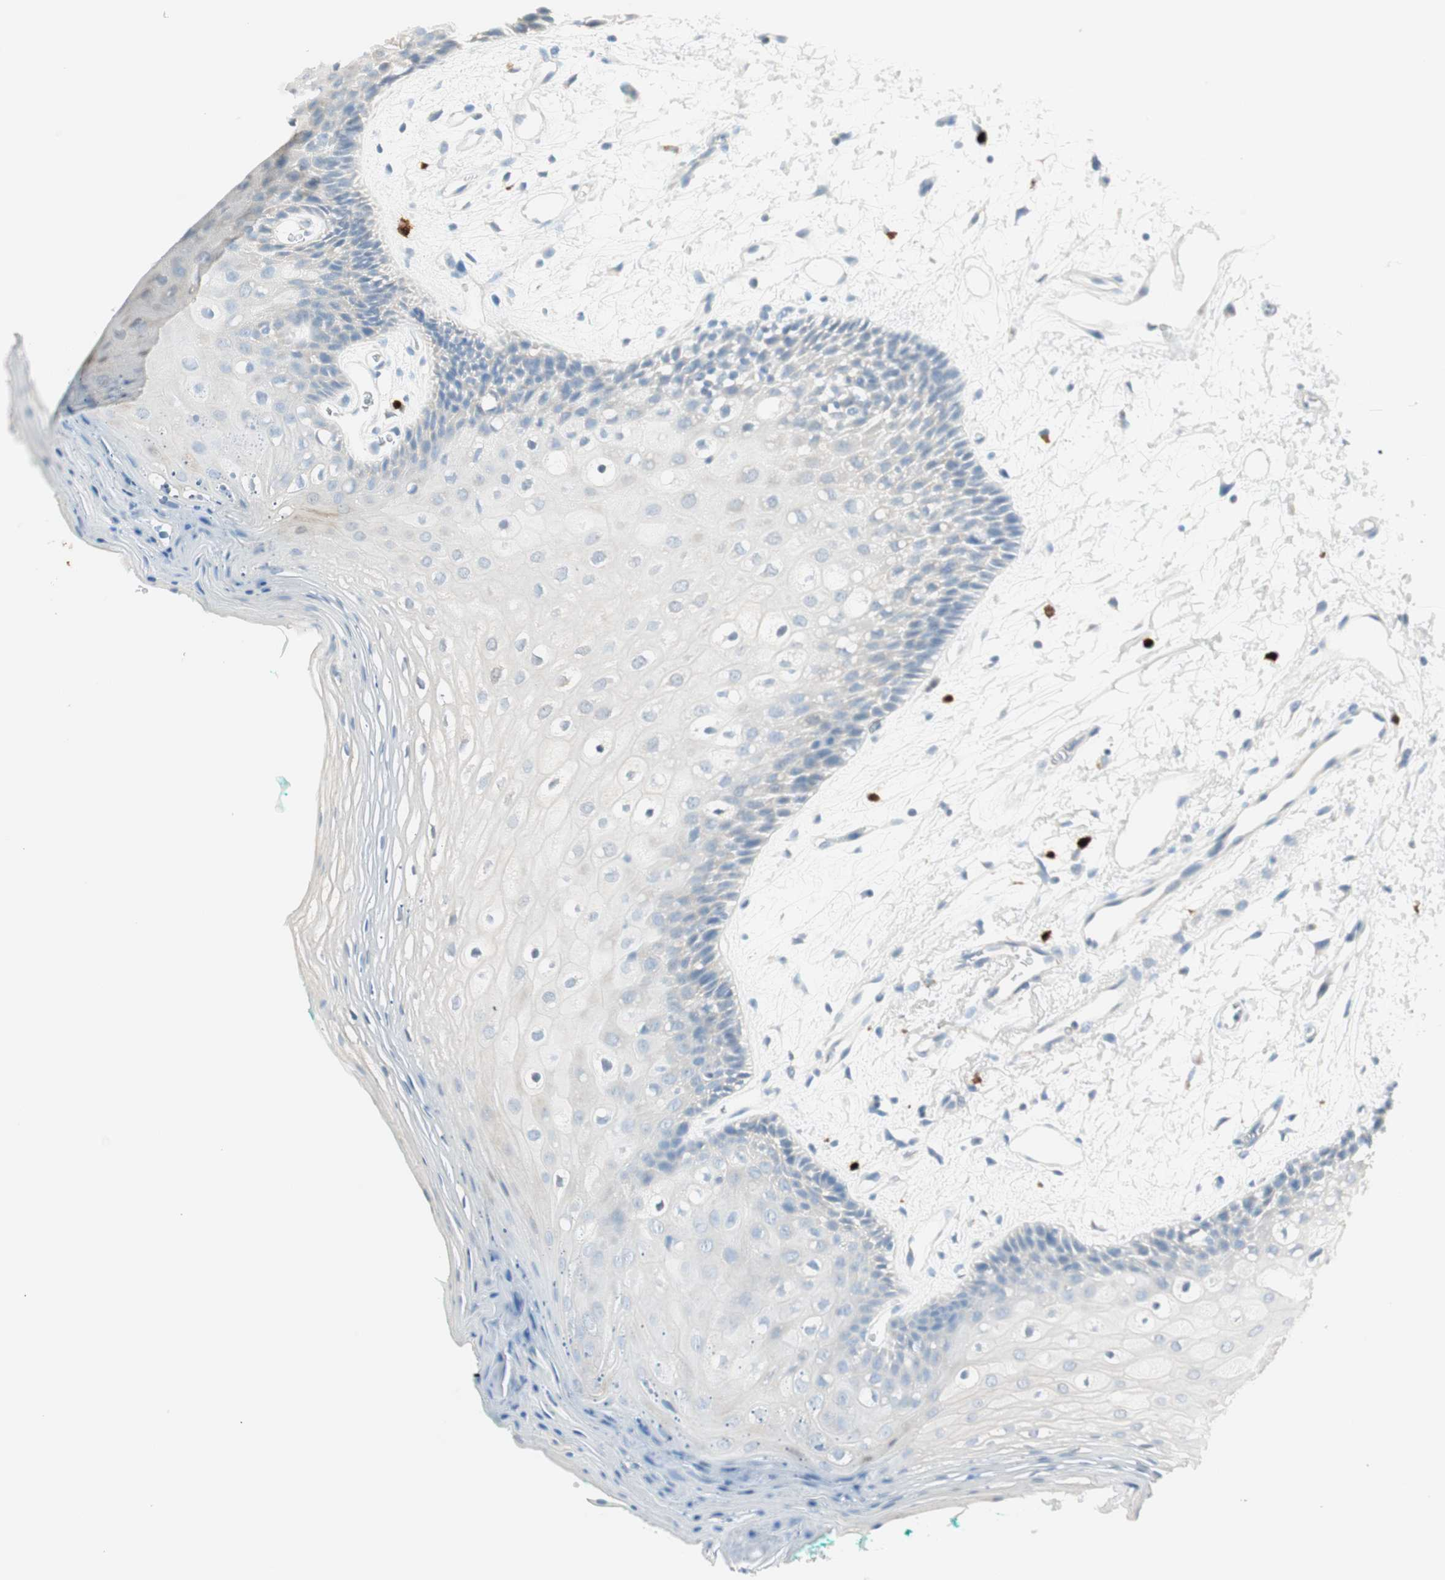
{"staining": {"intensity": "negative", "quantity": "none", "location": "none"}, "tissue": "oral mucosa", "cell_type": "Squamous epithelial cells", "image_type": "normal", "snomed": [{"axis": "morphology", "description": "Normal tissue, NOS"}, {"axis": "topography", "description": "Skeletal muscle"}, {"axis": "topography", "description": "Oral tissue"}, {"axis": "topography", "description": "Peripheral nerve tissue"}], "caption": "A micrograph of human oral mucosa is negative for staining in squamous epithelial cells. (DAB IHC with hematoxylin counter stain).", "gene": "HPGD", "patient": {"sex": "female", "age": 84}}